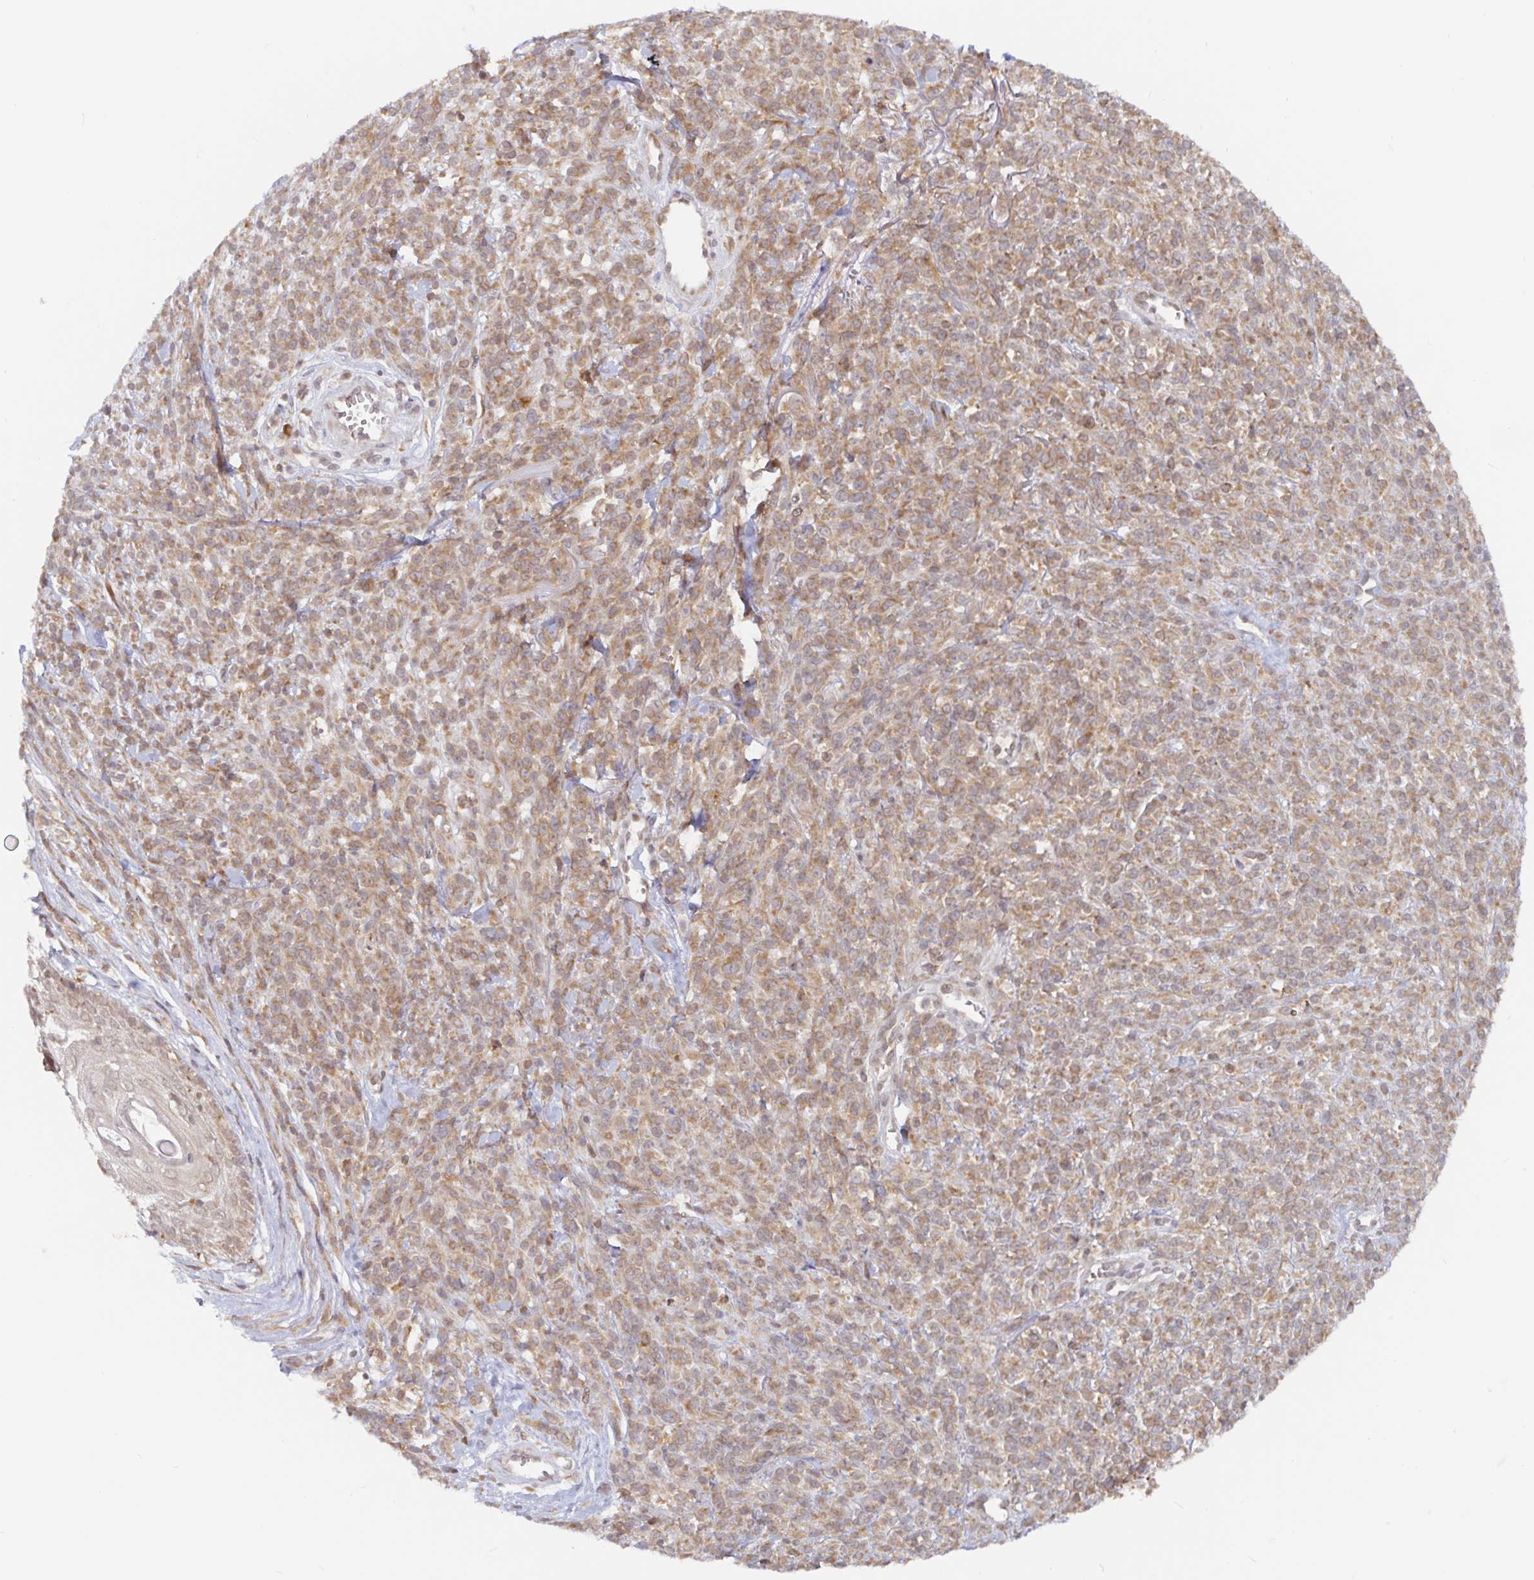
{"staining": {"intensity": "moderate", "quantity": ">75%", "location": "cytoplasmic/membranous"}, "tissue": "melanoma", "cell_type": "Tumor cells", "image_type": "cancer", "snomed": [{"axis": "morphology", "description": "Malignant melanoma, NOS"}, {"axis": "topography", "description": "Skin"}, {"axis": "topography", "description": "Skin of trunk"}], "caption": "Immunohistochemistry (IHC) of melanoma shows medium levels of moderate cytoplasmic/membranous positivity in approximately >75% of tumor cells. (Stains: DAB (3,3'-diaminobenzidine) in brown, nuclei in blue, Microscopy: brightfield microscopy at high magnification).", "gene": "ALG1", "patient": {"sex": "male", "age": 74}}